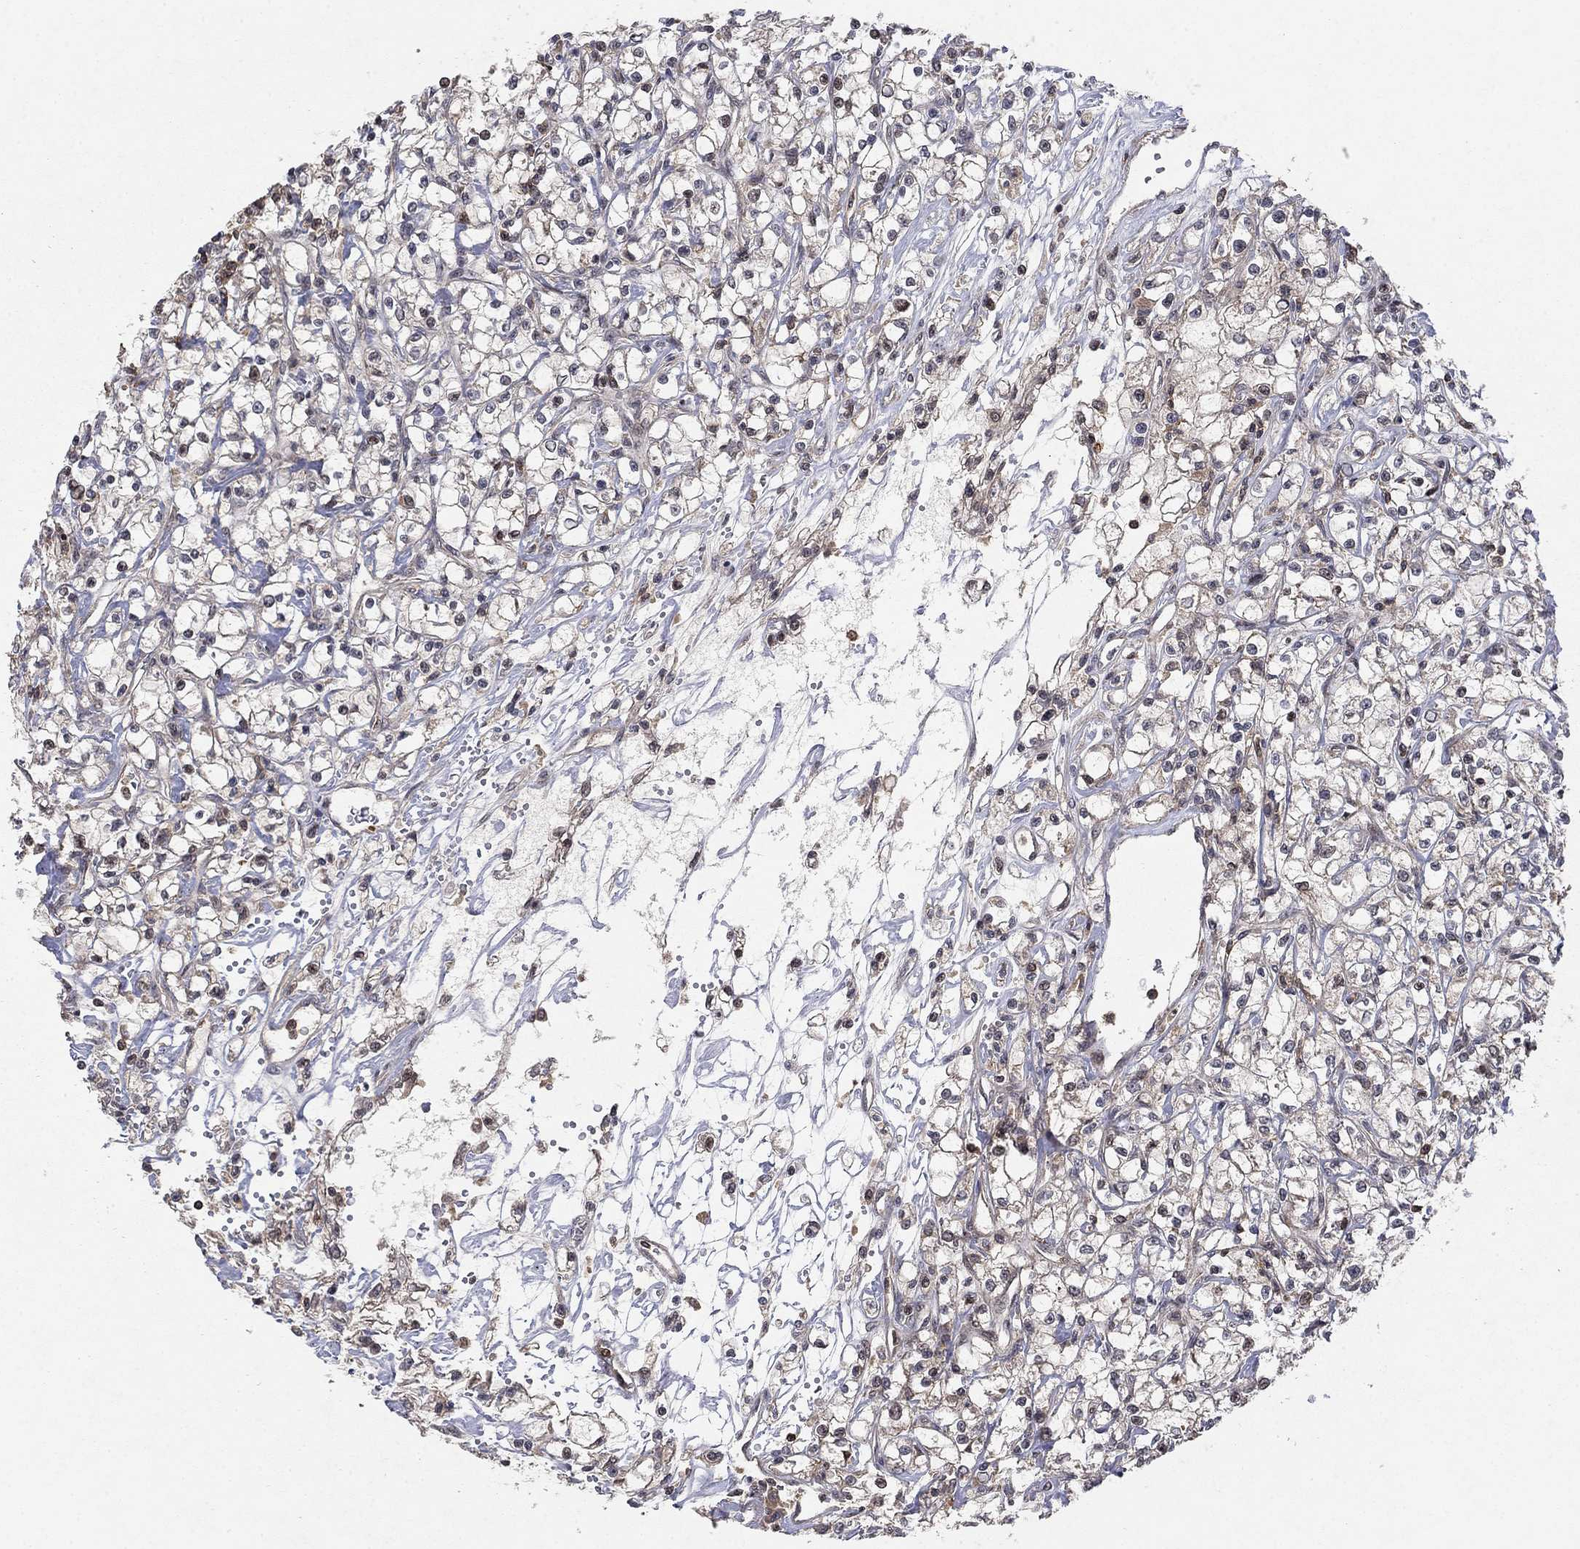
{"staining": {"intensity": "weak", "quantity": "25%-75%", "location": "cytoplasmic/membranous"}, "tissue": "renal cancer", "cell_type": "Tumor cells", "image_type": "cancer", "snomed": [{"axis": "morphology", "description": "Adenocarcinoma, NOS"}, {"axis": "topography", "description": "Kidney"}], "caption": "A brown stain shows weak cytoplasmic/membranous positivity of a protein in renal cancer (adenocarcinoma) tumor cells.", "gene": "CCDC66", "patient": {"sex": "female", "age": 59}}